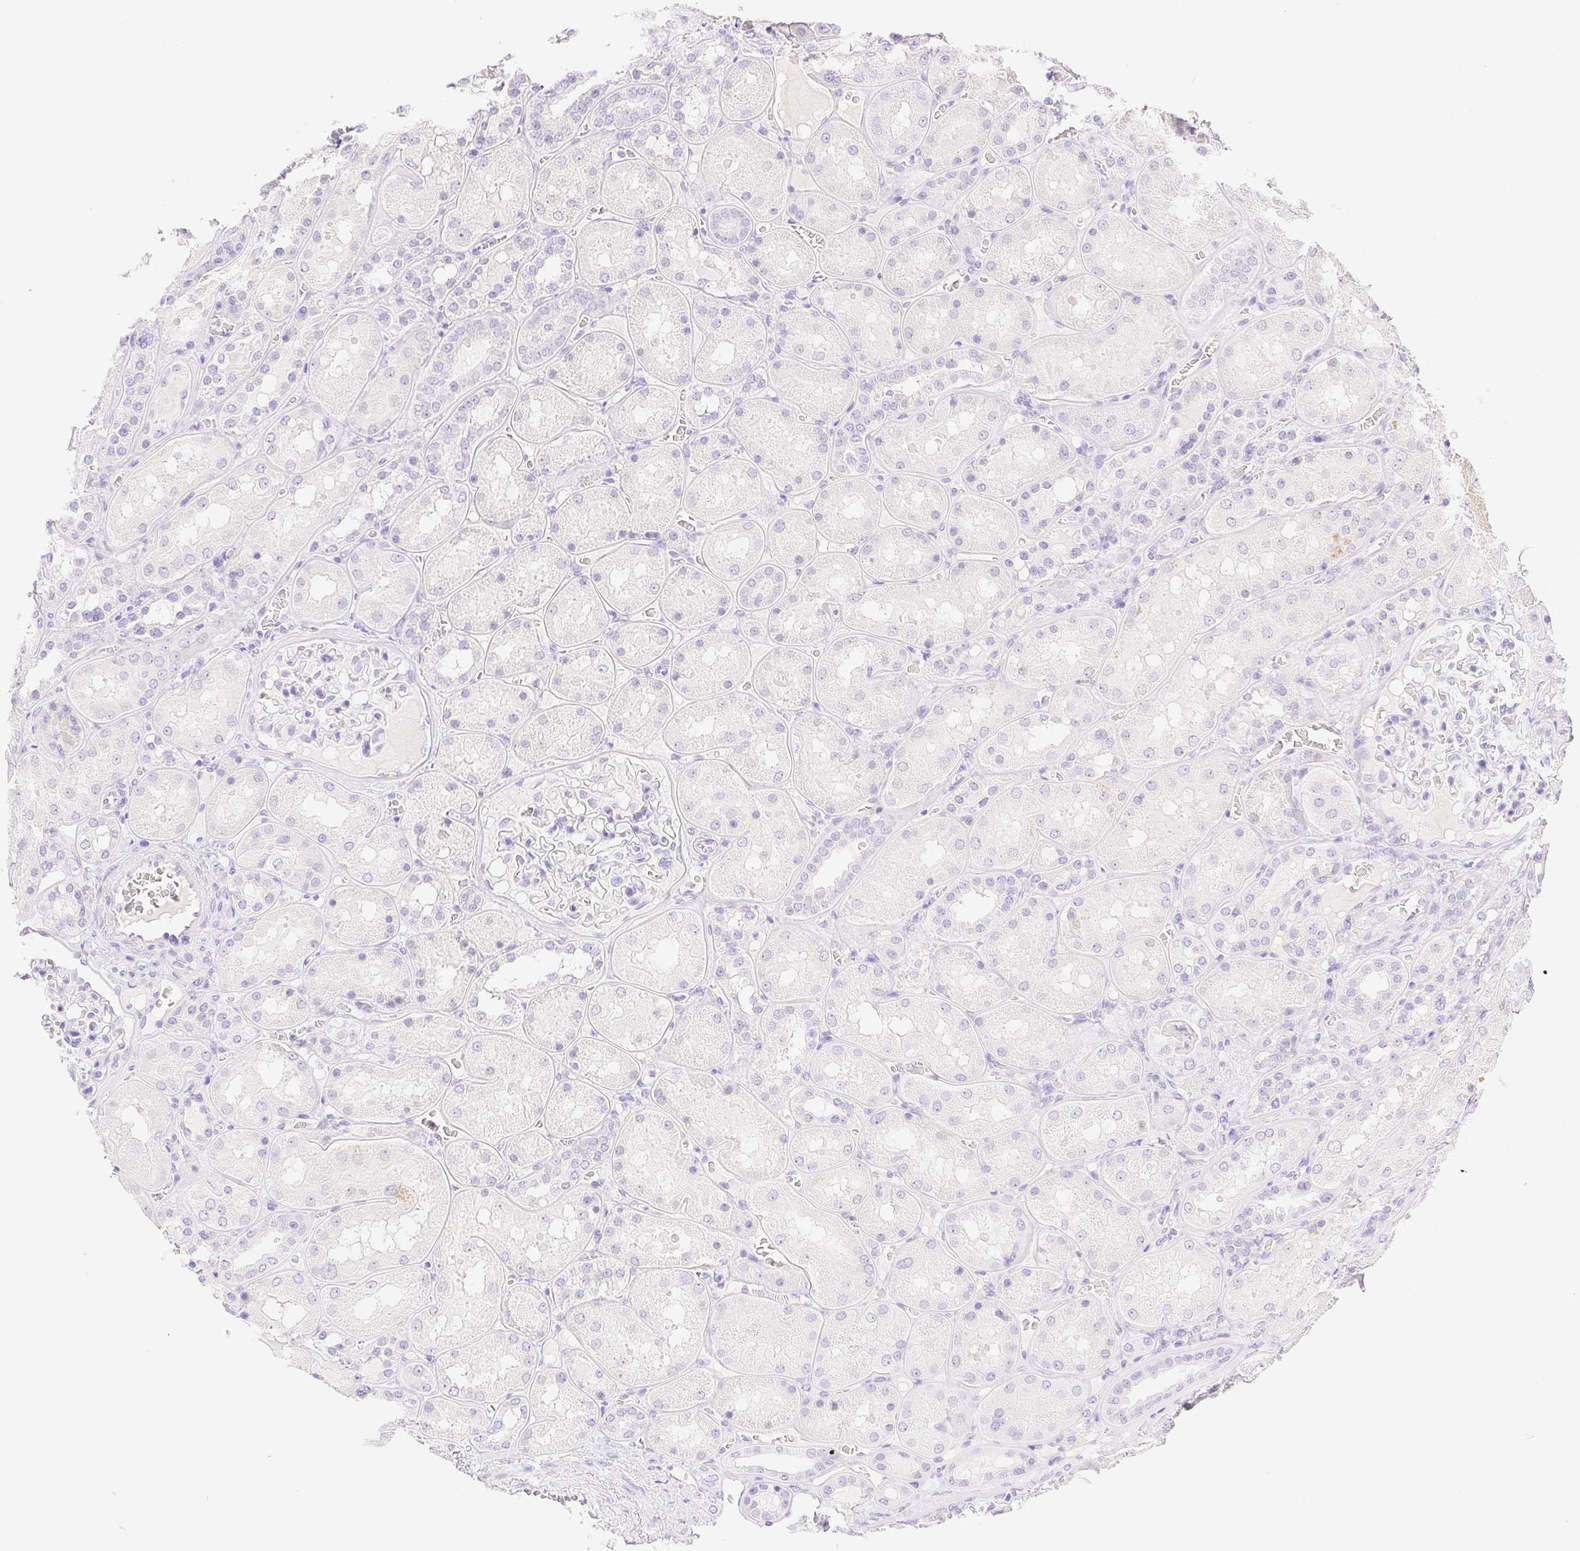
{"staining": {"intensity": "negative", "quantity": "none", "location": "none"}, "tissue": "kidney", "cell_type": "Cells in glomeruli", "image_type": "normal", "snomed": [{"axis": "morphology", "description": "Normal tissue, NOS"}, {"axis": "topography", "description": "Kidney"}], "caption": "Cells in glomeruli are negative for protein expression in benign human kidney. (Brightfield microscopy of DAB immunohistochemistry (IHC) at high magnification).", "gene": "SPACA4", "patient": {"sex": "male", "age": 73}}